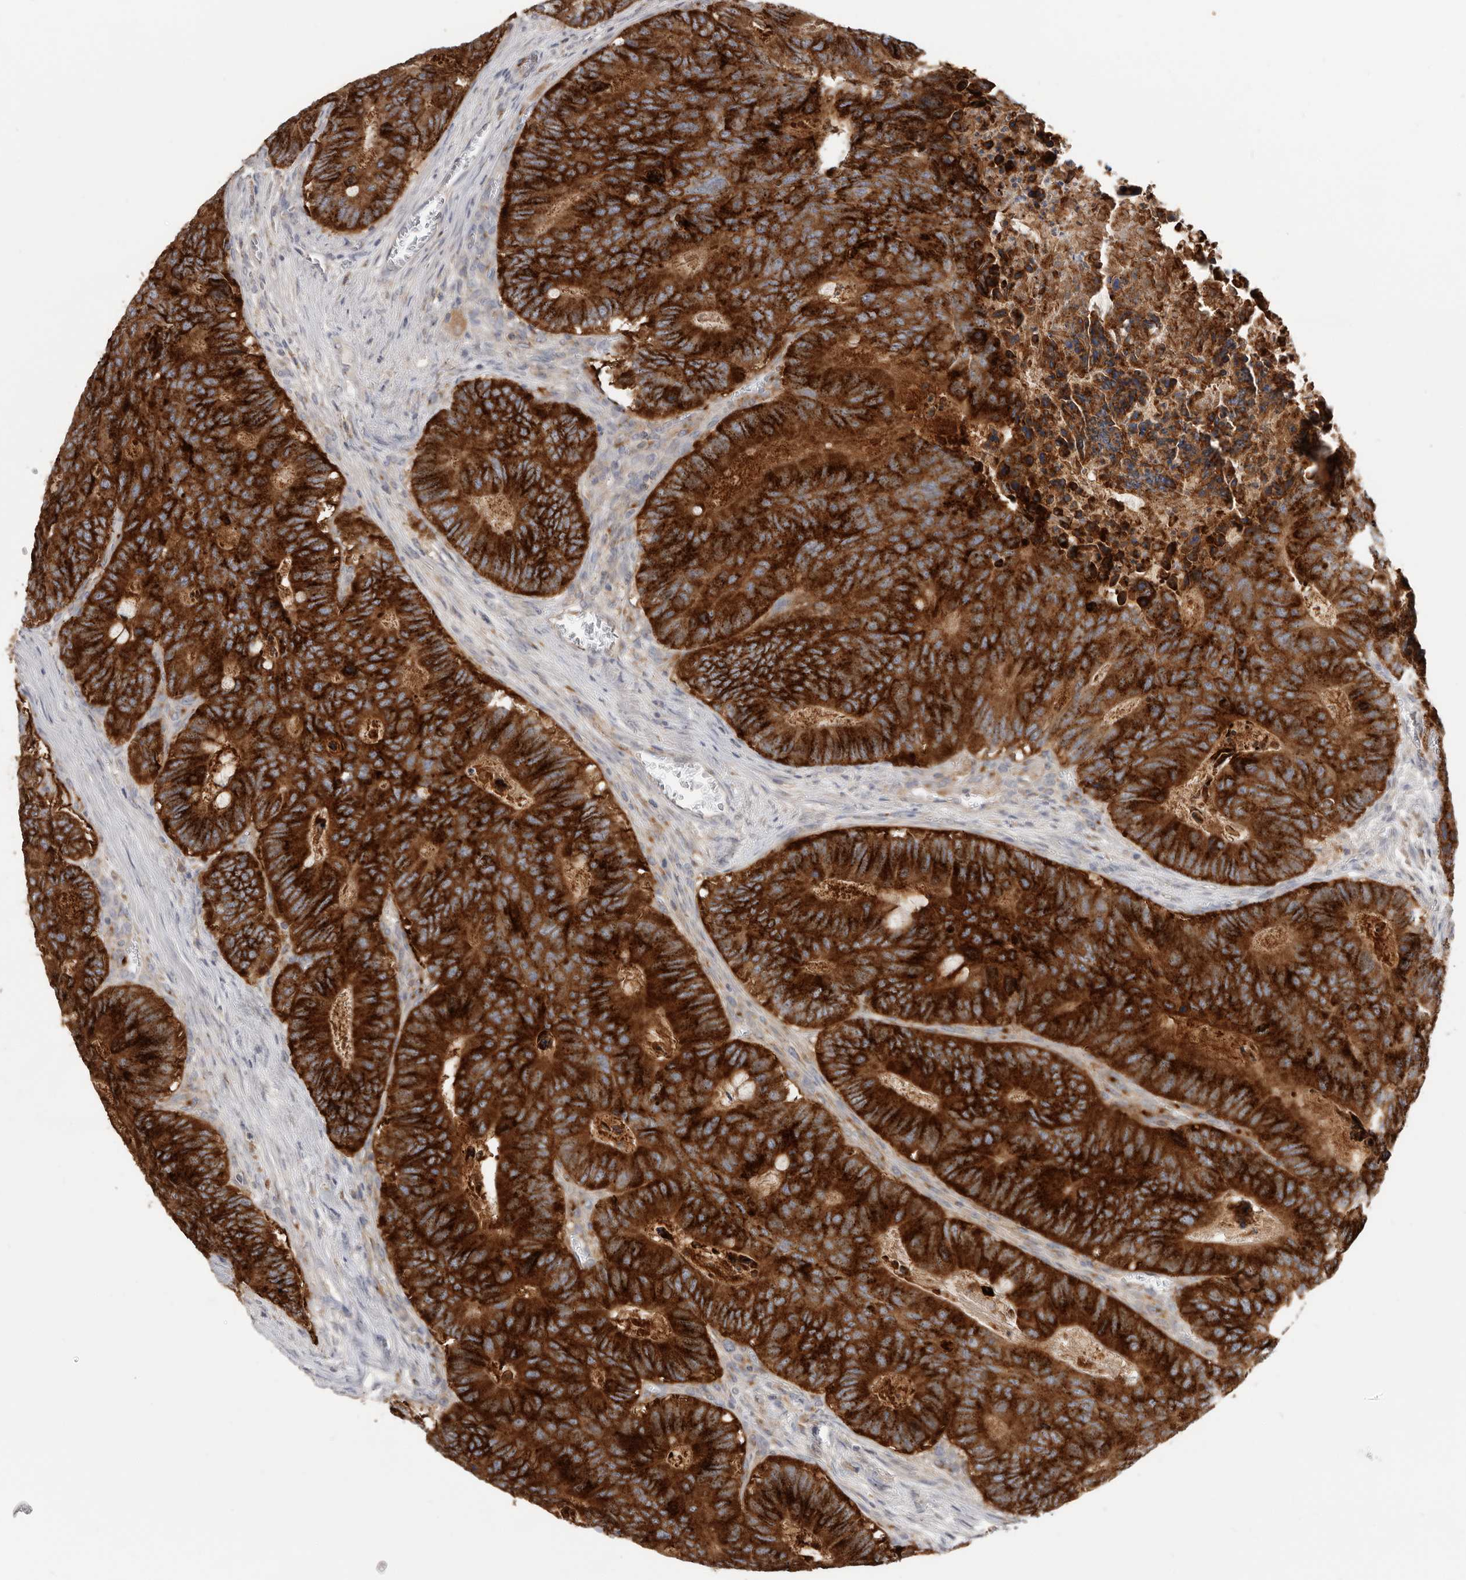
{"staining": {"intensity": "strong", "quantity": ">75%", "location": "cytoplasmic/membranous"}, "tissue": "colorectal cancer", "cell_type": "Tumor cells", "image_type": "cancer", "snomed": [{"axis": "morphology", "description": "Adenocarcinoma, NOS"}, {"axis": "topography", "description": "Colon"}], "caption": "A brown stain shows strong cytoplasmic/membranous positivity of a protein in human adenocarcinoma (colorectal) tumor cells.", "gene": "TFRC", "patient": {"sex": "male", "age": 87}}